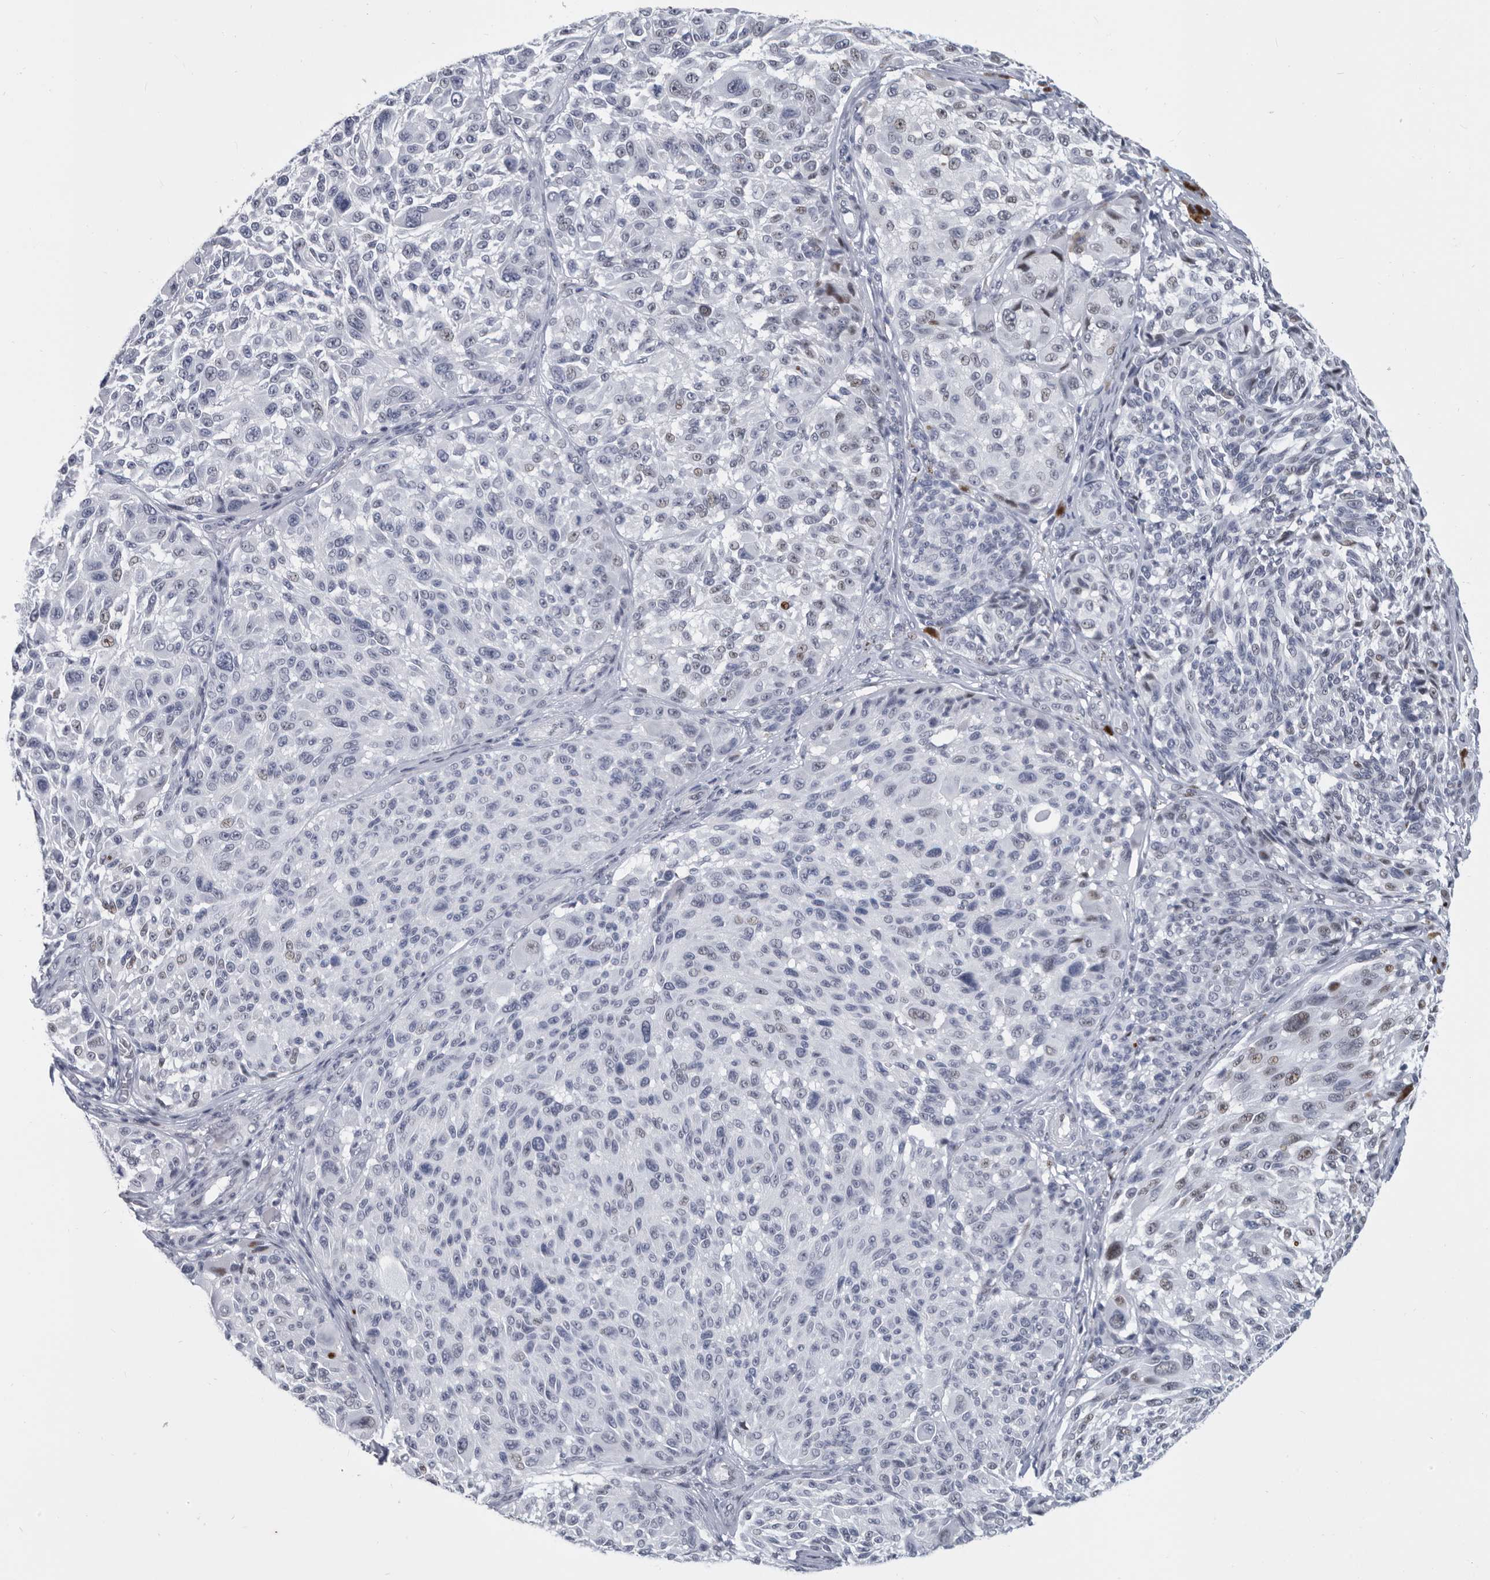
{"staining": {"intensity": "strong", "quantity": "<25%", "location": "nuclear"}, "tissue": "melanoma", "cell_type": "Tumor cells", "image_type": "cancer", "snomed": [{"axis": "morphology", "description": "Malignant melanoma, NOS"}, {"axis": "topography", "description": "Skin"}], "caption": "This photomicrograph demonstrates IHC staining of malignant melanoma, with medium strong nuclear positivity in about <25% of tumor cells.", "gene": "WRAP73", "patient": {"sex": "male", "age": 83}}